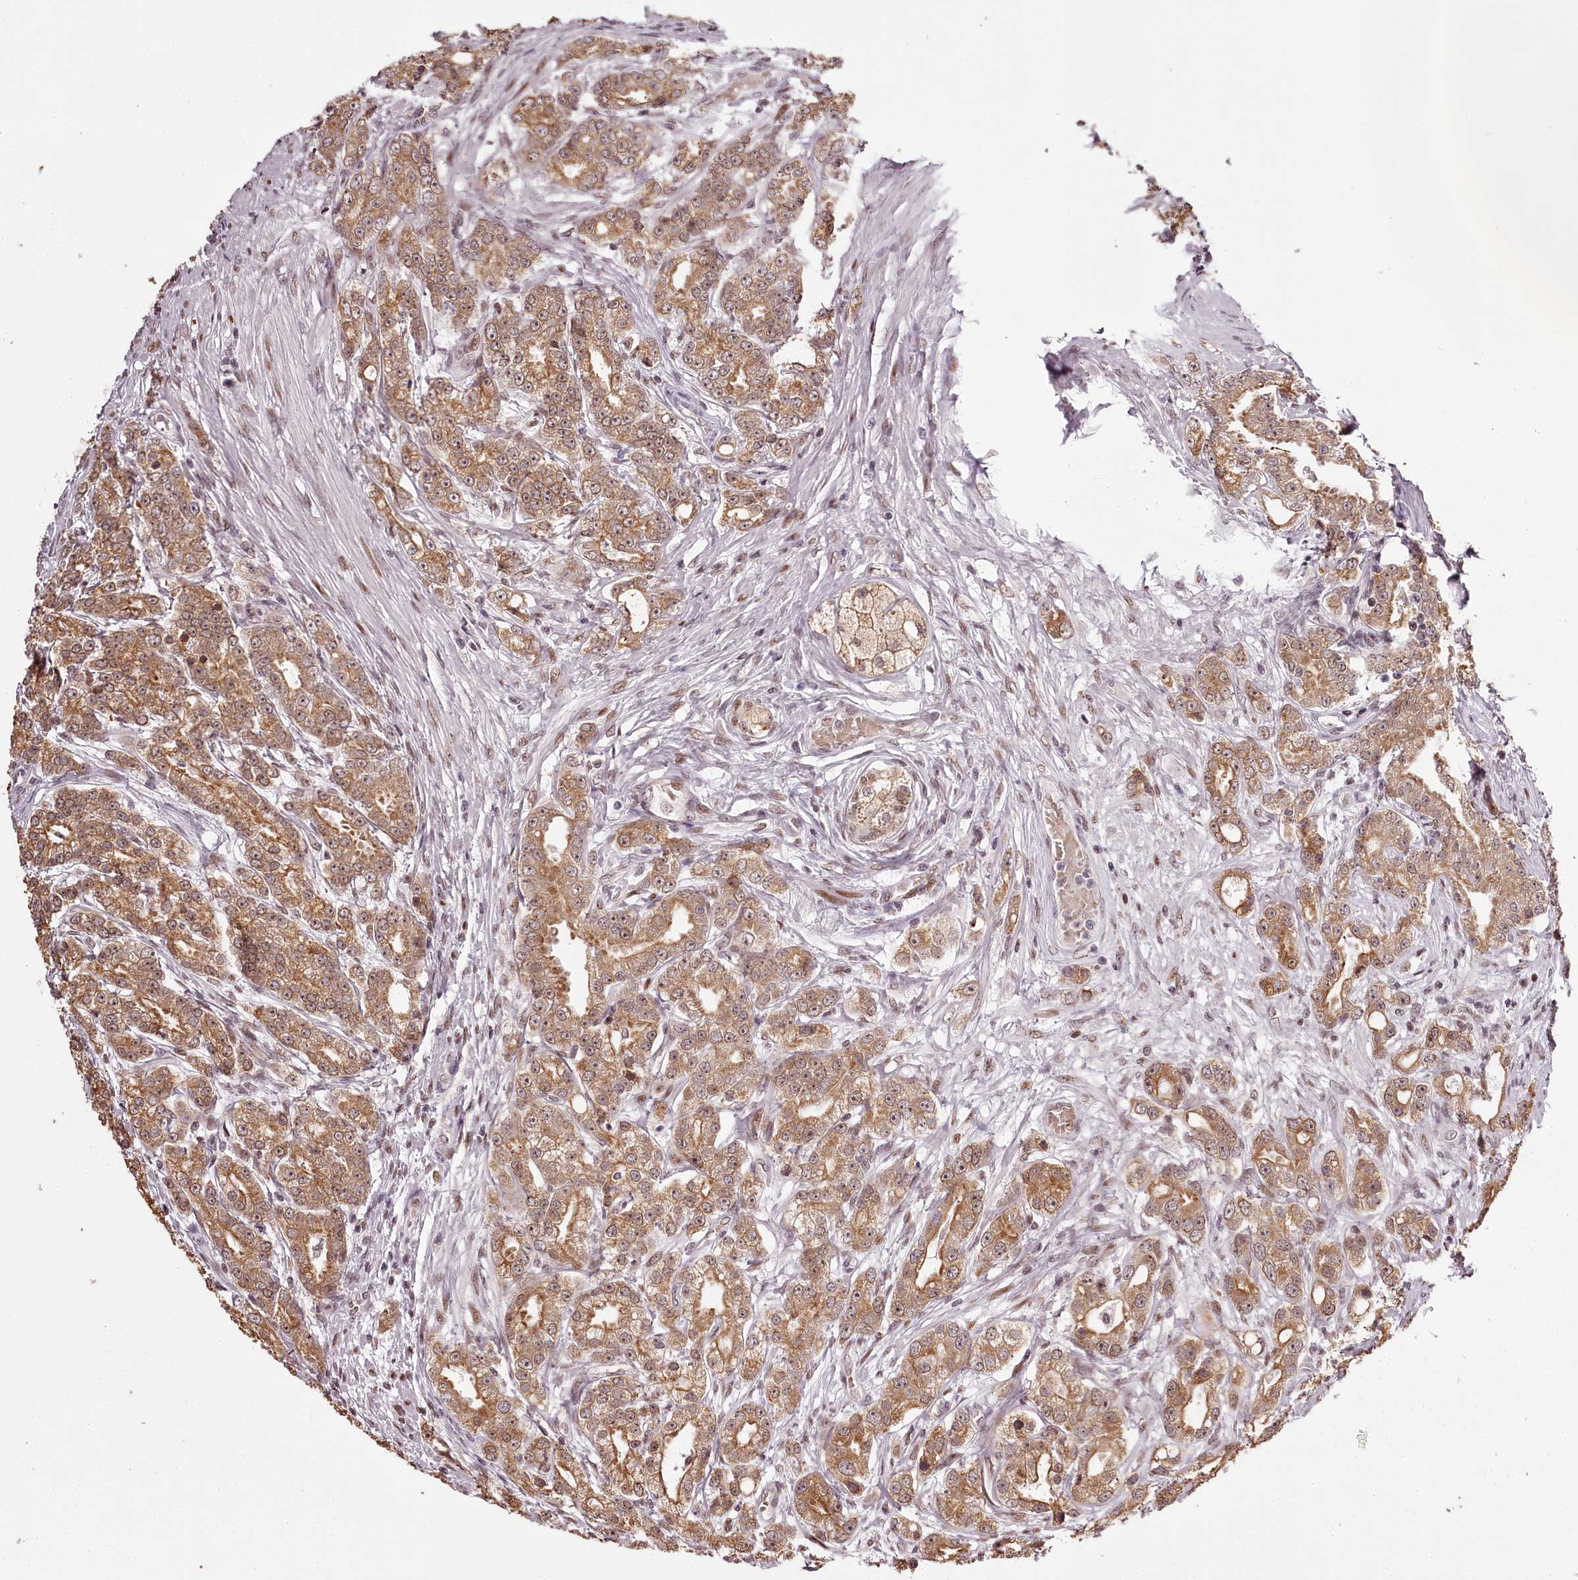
{"staining": {"intensity": "moderate", "quantity": ">75%", "location": "cytoplasmic/membranous,nuclear"}, "tissue": "prostate cancer", "cell_type": "Tumor cells", "image_type": "cancer", "snomed": [{"axis": "morphology", "description": "Adenocarcinoma, High grade"}, {"axis": "topography", "description": "Prostate"}], "caption": "Adenocarcinoma (high-grade) (prostate) was stained to show a protein in brown. There is medium levels of moderate cytoplasmic/membranous and nuclear staining in approximately >75% of tumor cells.", "gene": "THYN1", "patient": {"sex": "male", "age": 69}}